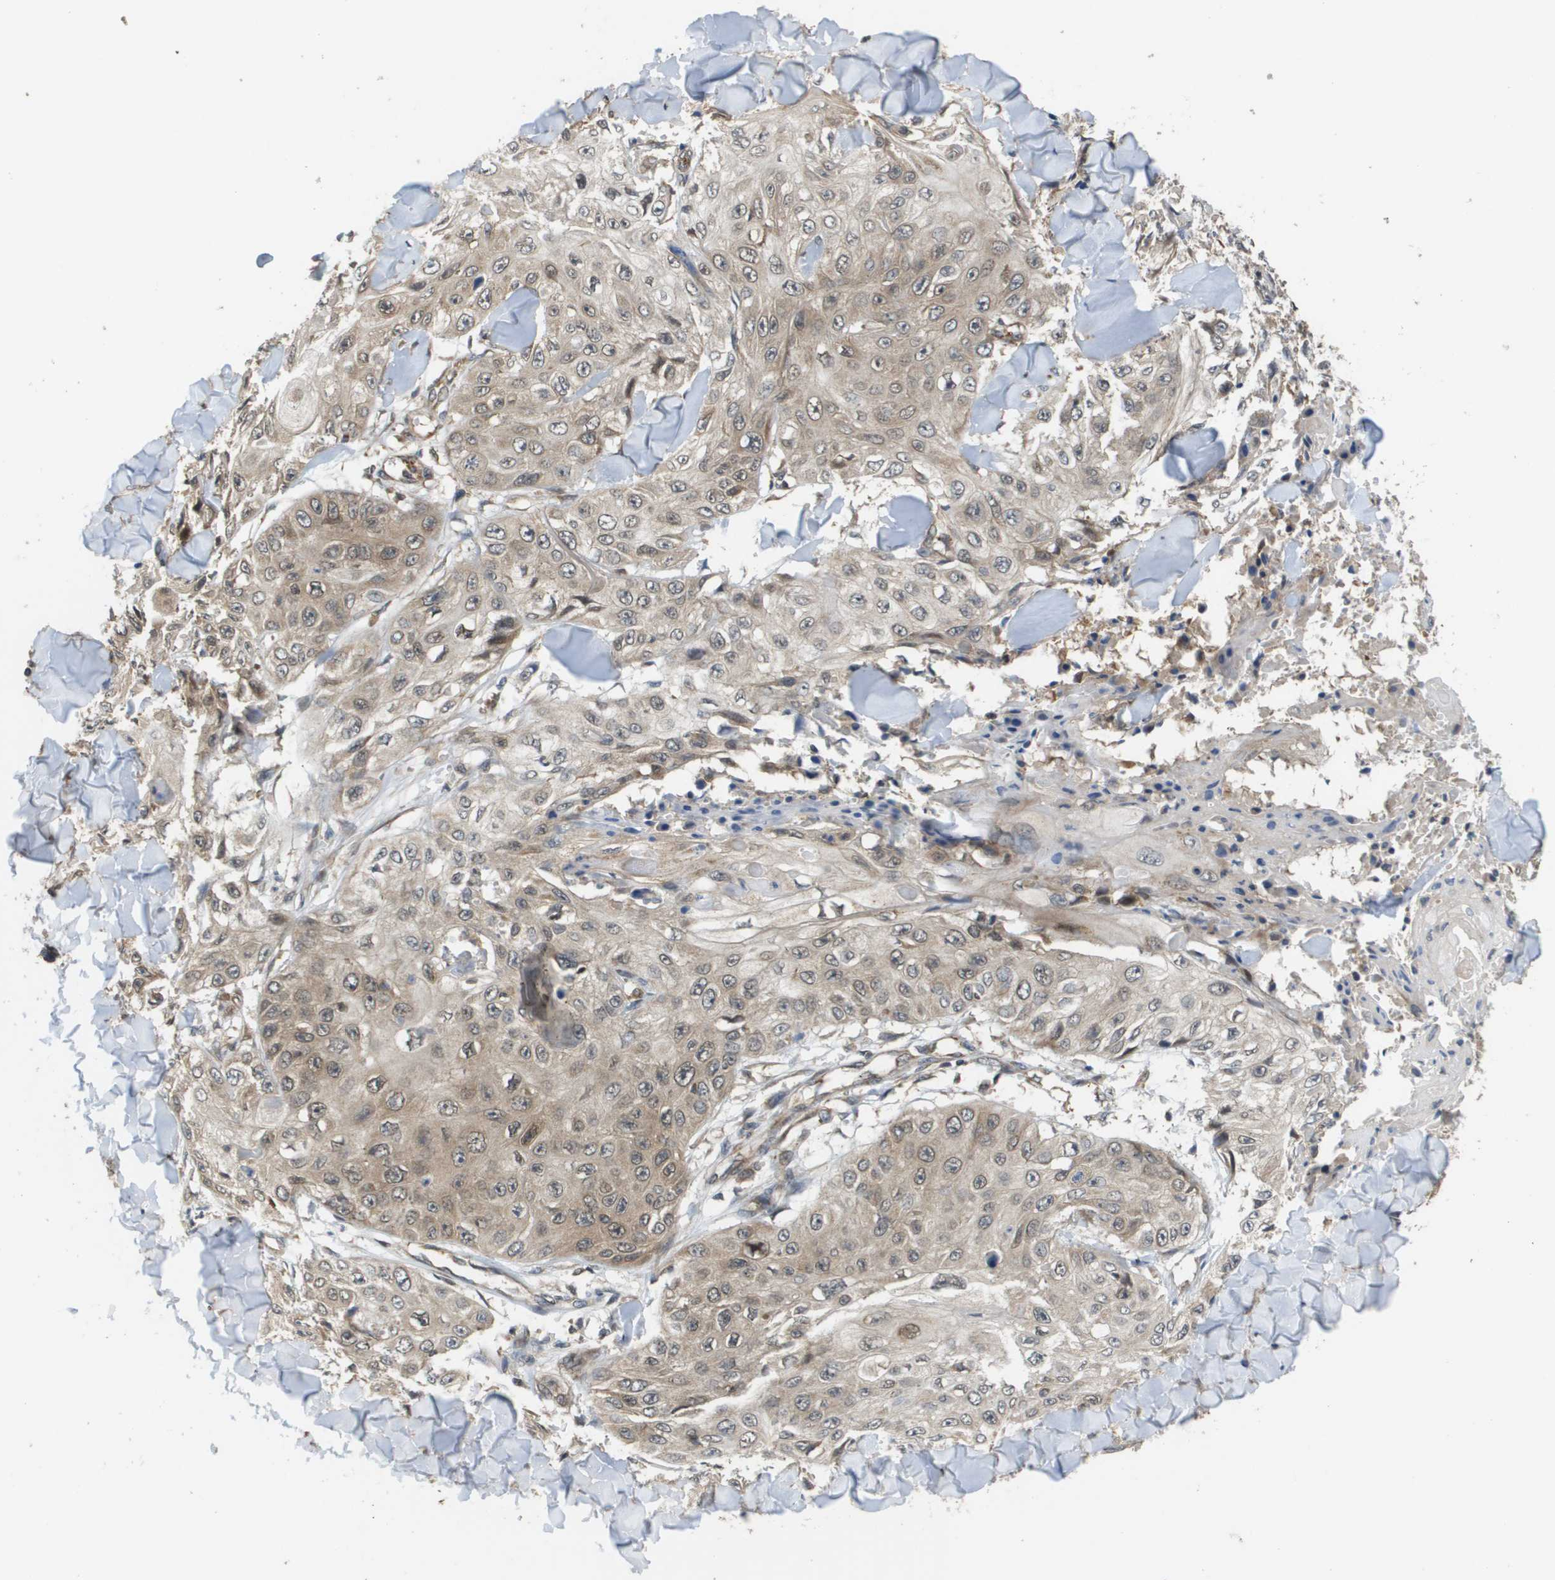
{"staining": {"intensity": "weak", "quantity": "<25%", "location": "cytoplasmic/membranous"}, "tissue": "skin cancer", "cell_type": "Tumor cells", "image_type": "cancer", "snomed": [{"axis": "morphology", "description": "Squamous cell carcinoma, NOS"}, {"axis": "topography", "description": "Skin"}], "caption": "Immunohistochemistry histopathology image of neoplastic tissue: skin squamous cell carcinoma stained with DAB demonstrates no significant protein expression in tumor cells. (Stains: DAB (3,3'-diaminobenzidine) immunohistochemistry (IHC) with hematoxylin counter stain, Microscopy: brightfield microscopy at high magnification).", "gene": "RBM38", "patient": {"sex": "male", "age": 86}}